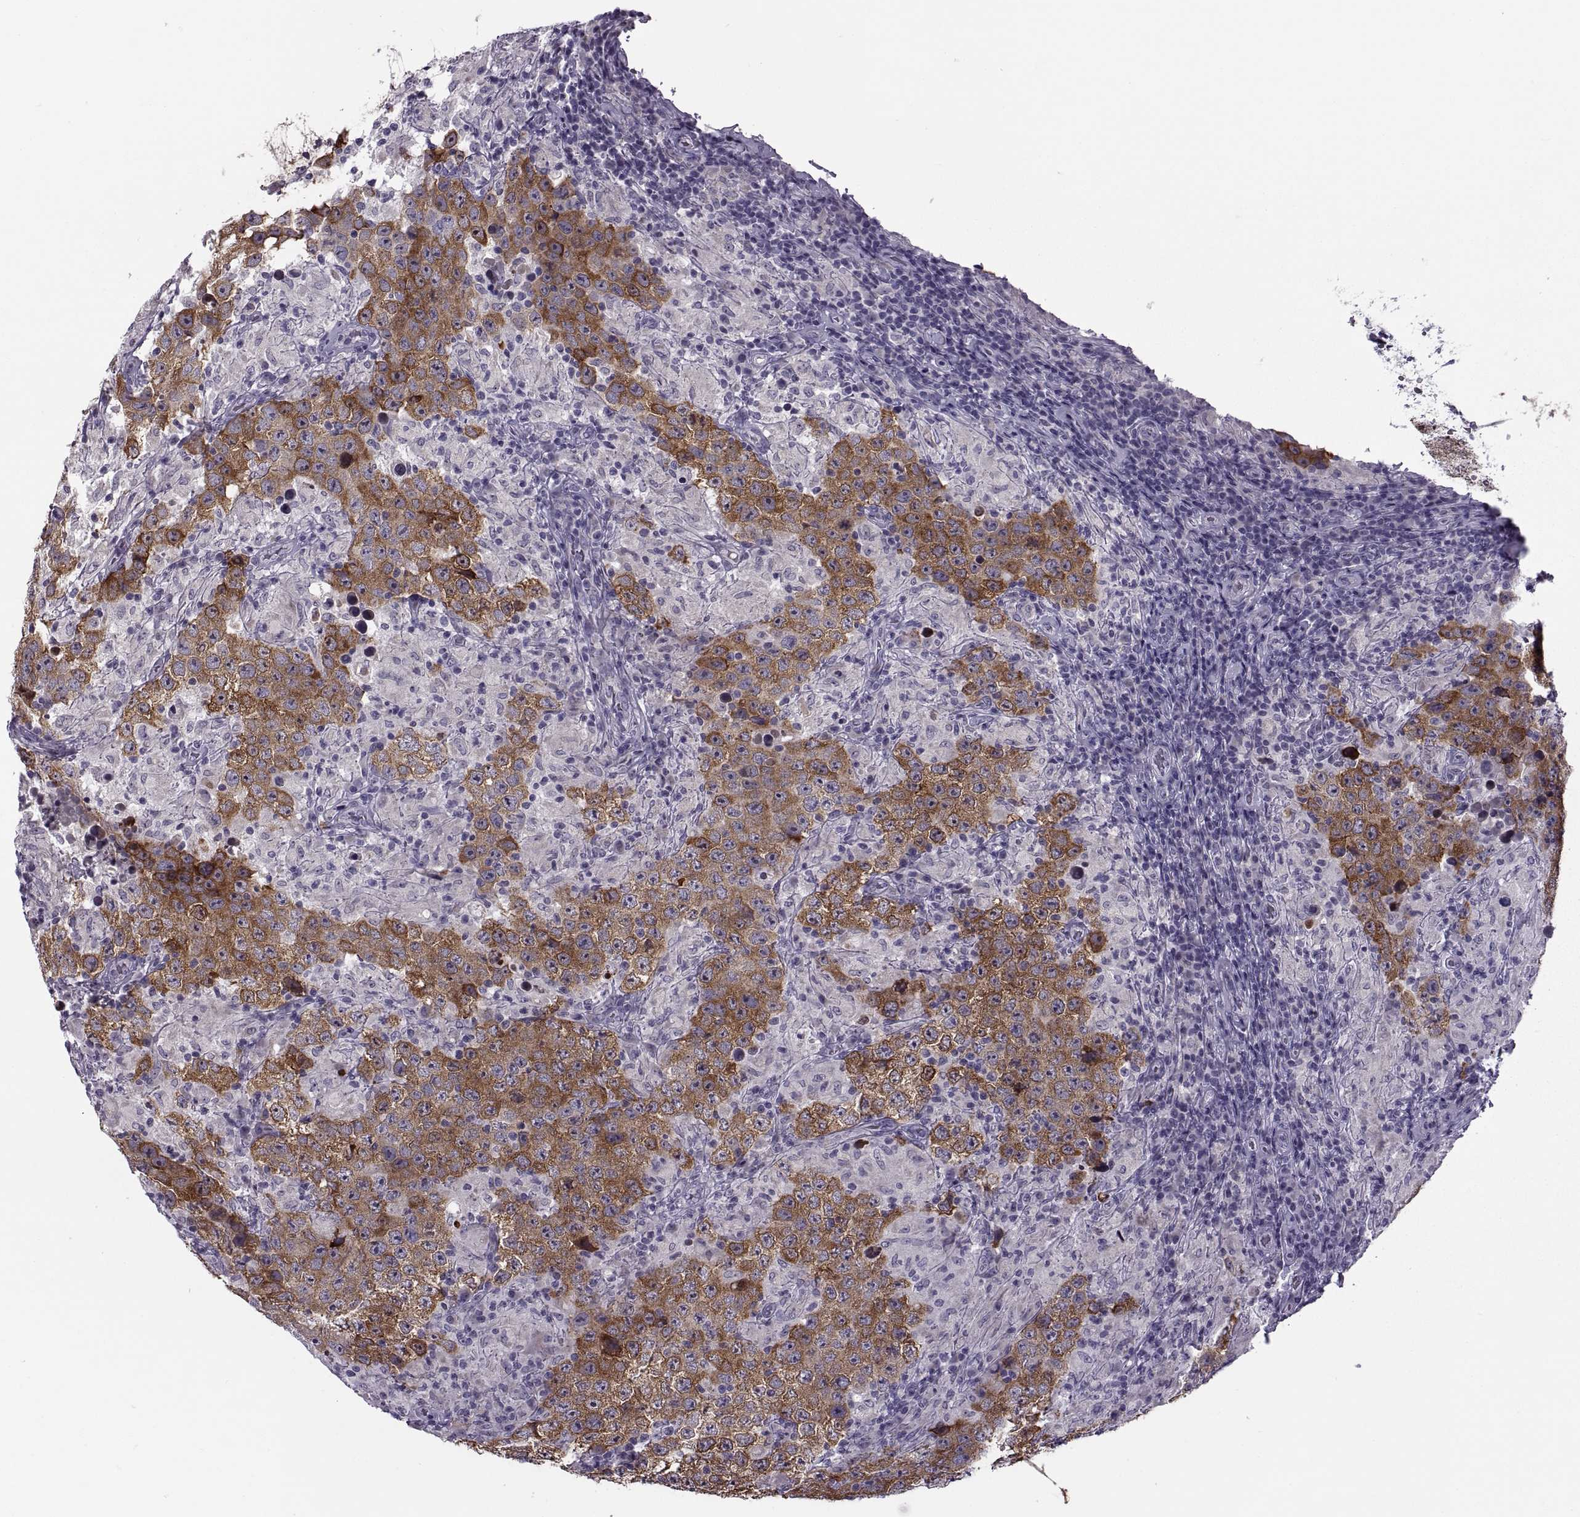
{"staining": {"intensity": "moderate", "quantity": ">75%", "location": "cytoplasmic/membranous"}, "tissue": "testis cancer", "cell_type": "Tumor cells", "image_type": "cancer", "snomed": [{"axis": "morphology", "description": "Seminoma, NOS"}, {"axis": "morphology", "description": "Carcinoma, Embryonal, NOS"}, {"axis": "topography", "description": "Testis"}], "caption": "A high-resolution photomicrograph shows immunohistochemistry staining of seminoma (testis), which exhibits moderate cytoplasmic/membranous positivity in approximately >75% of tumor cells.", "gene": "MAGEB1", "patient": {"sex": "male", "age": 41}}